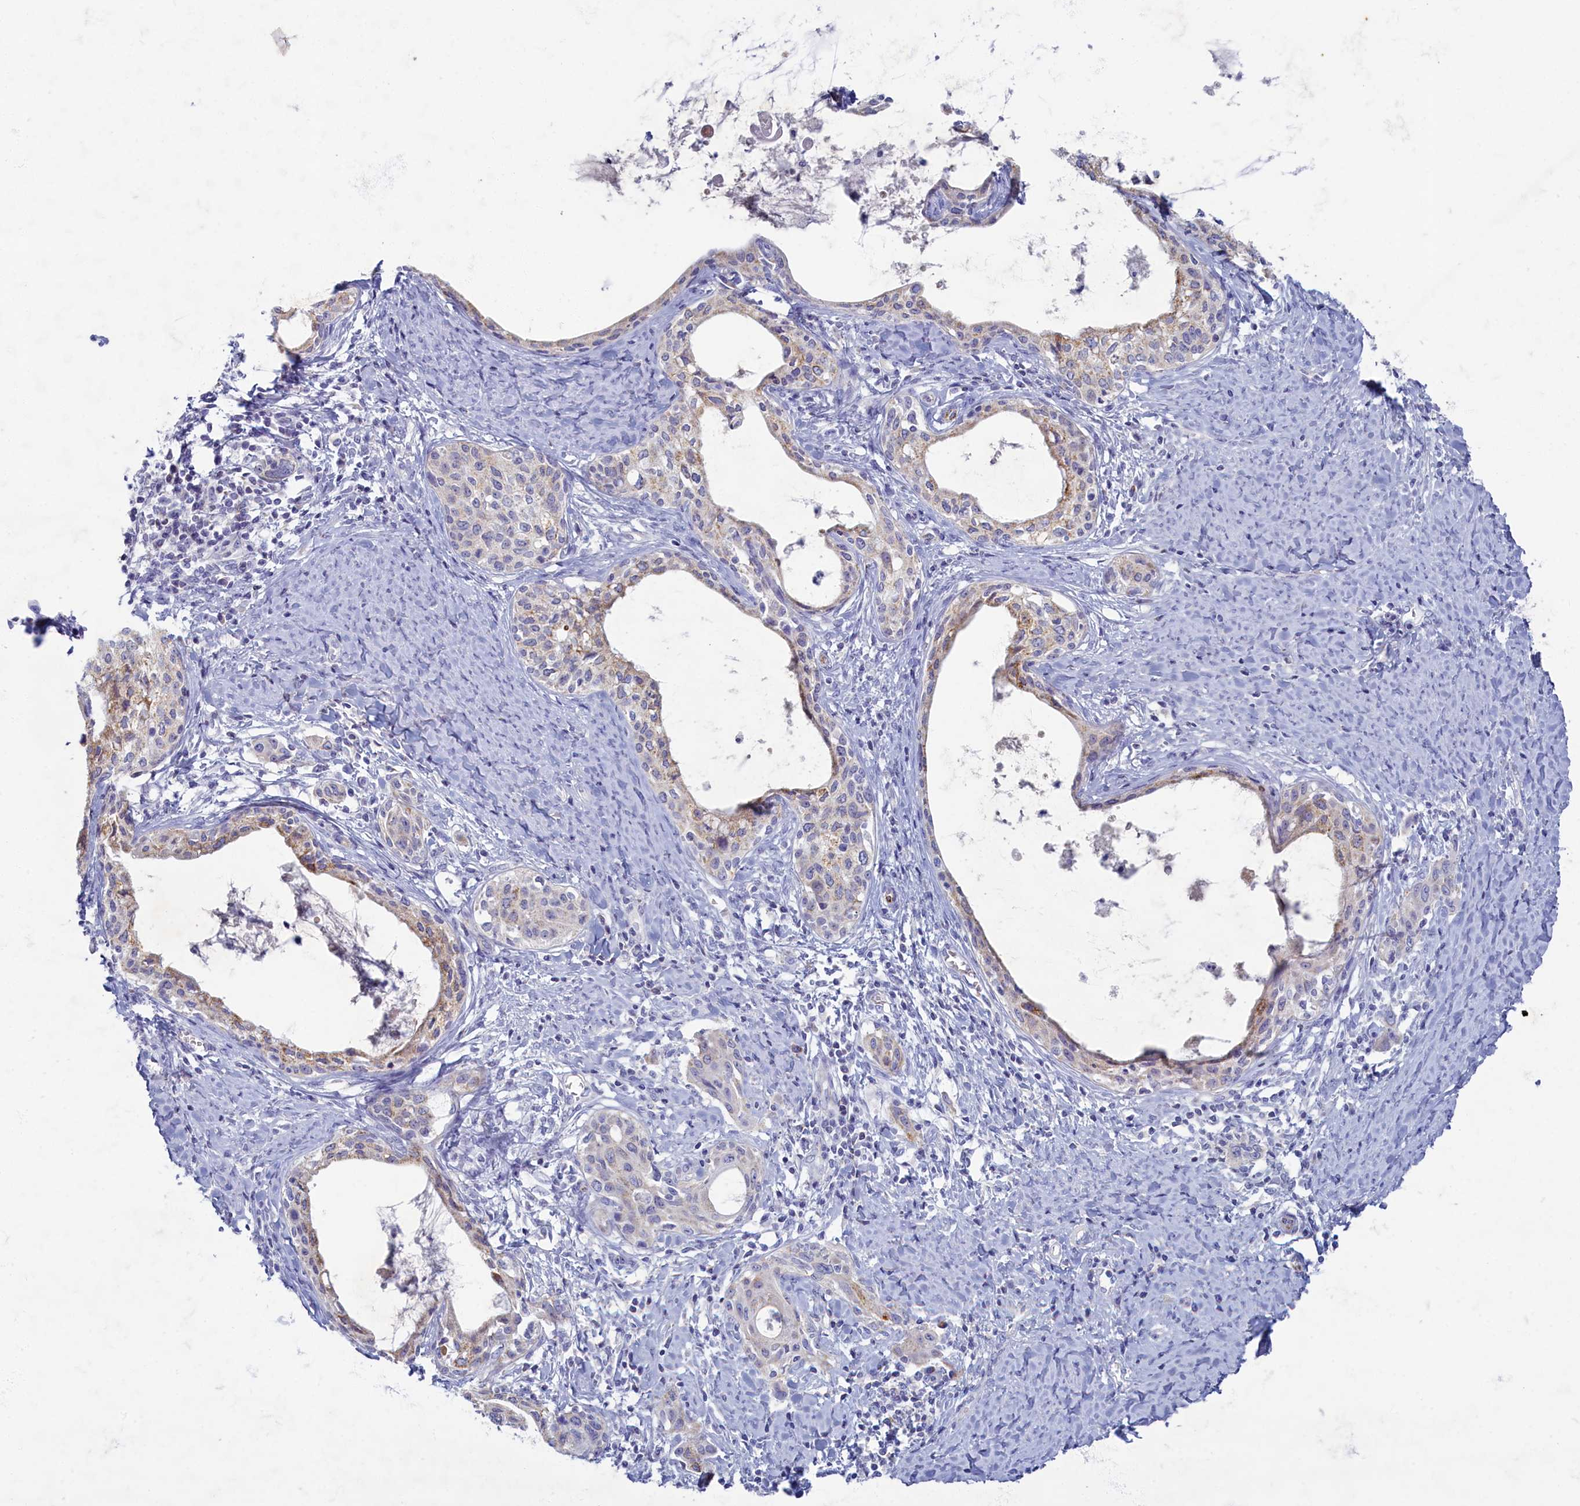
{"staining": {"intensity": "moderate", "quantity": "<25%", "location": "cytoplasmic/membranous"}, "tissue": "cervical cancer", "cell_type": "Tumor cells", "image_type": "cancer", "snomed": [{"axis": "morphology", "description": "Squamous cell carcinoma, NOS"}, {"axis": "morphology", "description": "Adenocarcinoma, NOS"}, {"axis": "topography", "description": "Cervix"}], "caption": "Human adenocarcinoma (cervical) stained for a protein (brown) shows moderate cytoplasmic/membranous positive staining in approximately <25% of tumor cells.", "gene": "OCIAD2", "patient": {"sex": "female", "age": 52}}